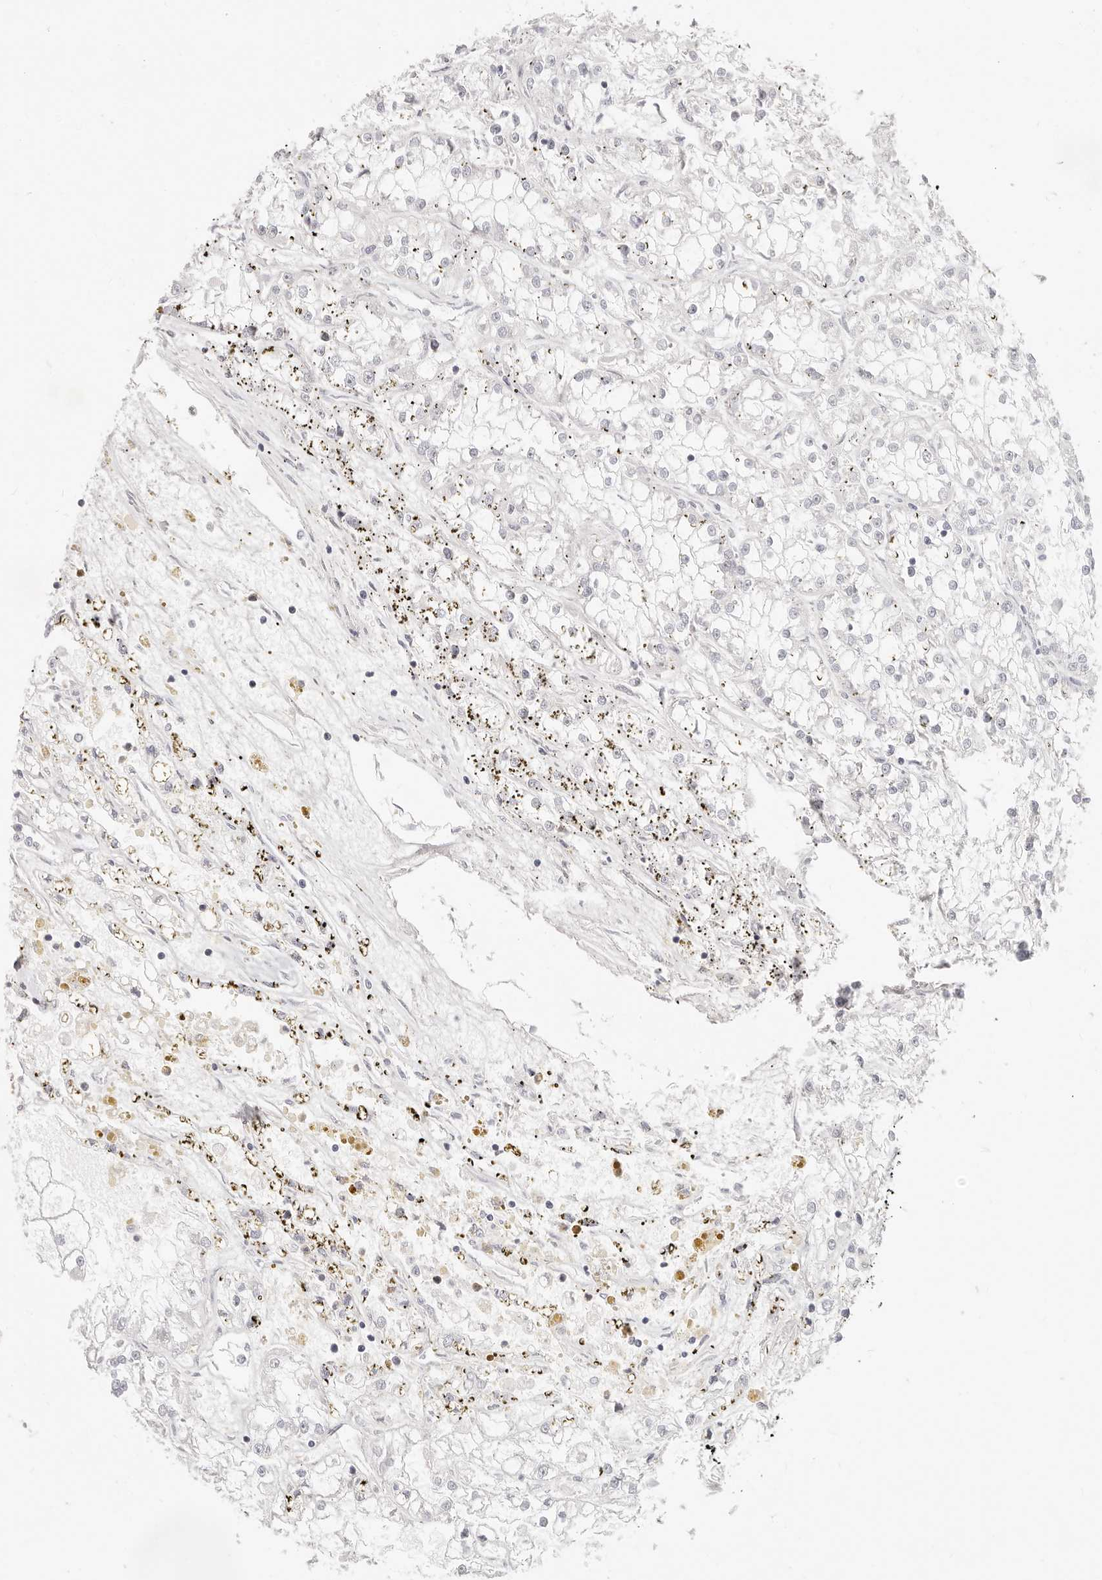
{"staining": {"intensity": "negative", "quantity": "none", "location": "none"}, "tissue": "renal cancer", "cell_type": "Tumor cells", "image_type": "cancer", "snomed": [{"axis": "morphology", "description": "Adenocarcinoma, NOS"}, {"axis": "topography", "description": "Kidney"}], "caption": "There is no significant positivity in tumor cells of adenocarcinoma (renal). (DAB (3,3'-diaminobenzidine) IHC, high magnification).", "gene": "ASCL1", "patient": {"sex": "female", "age": 52}}